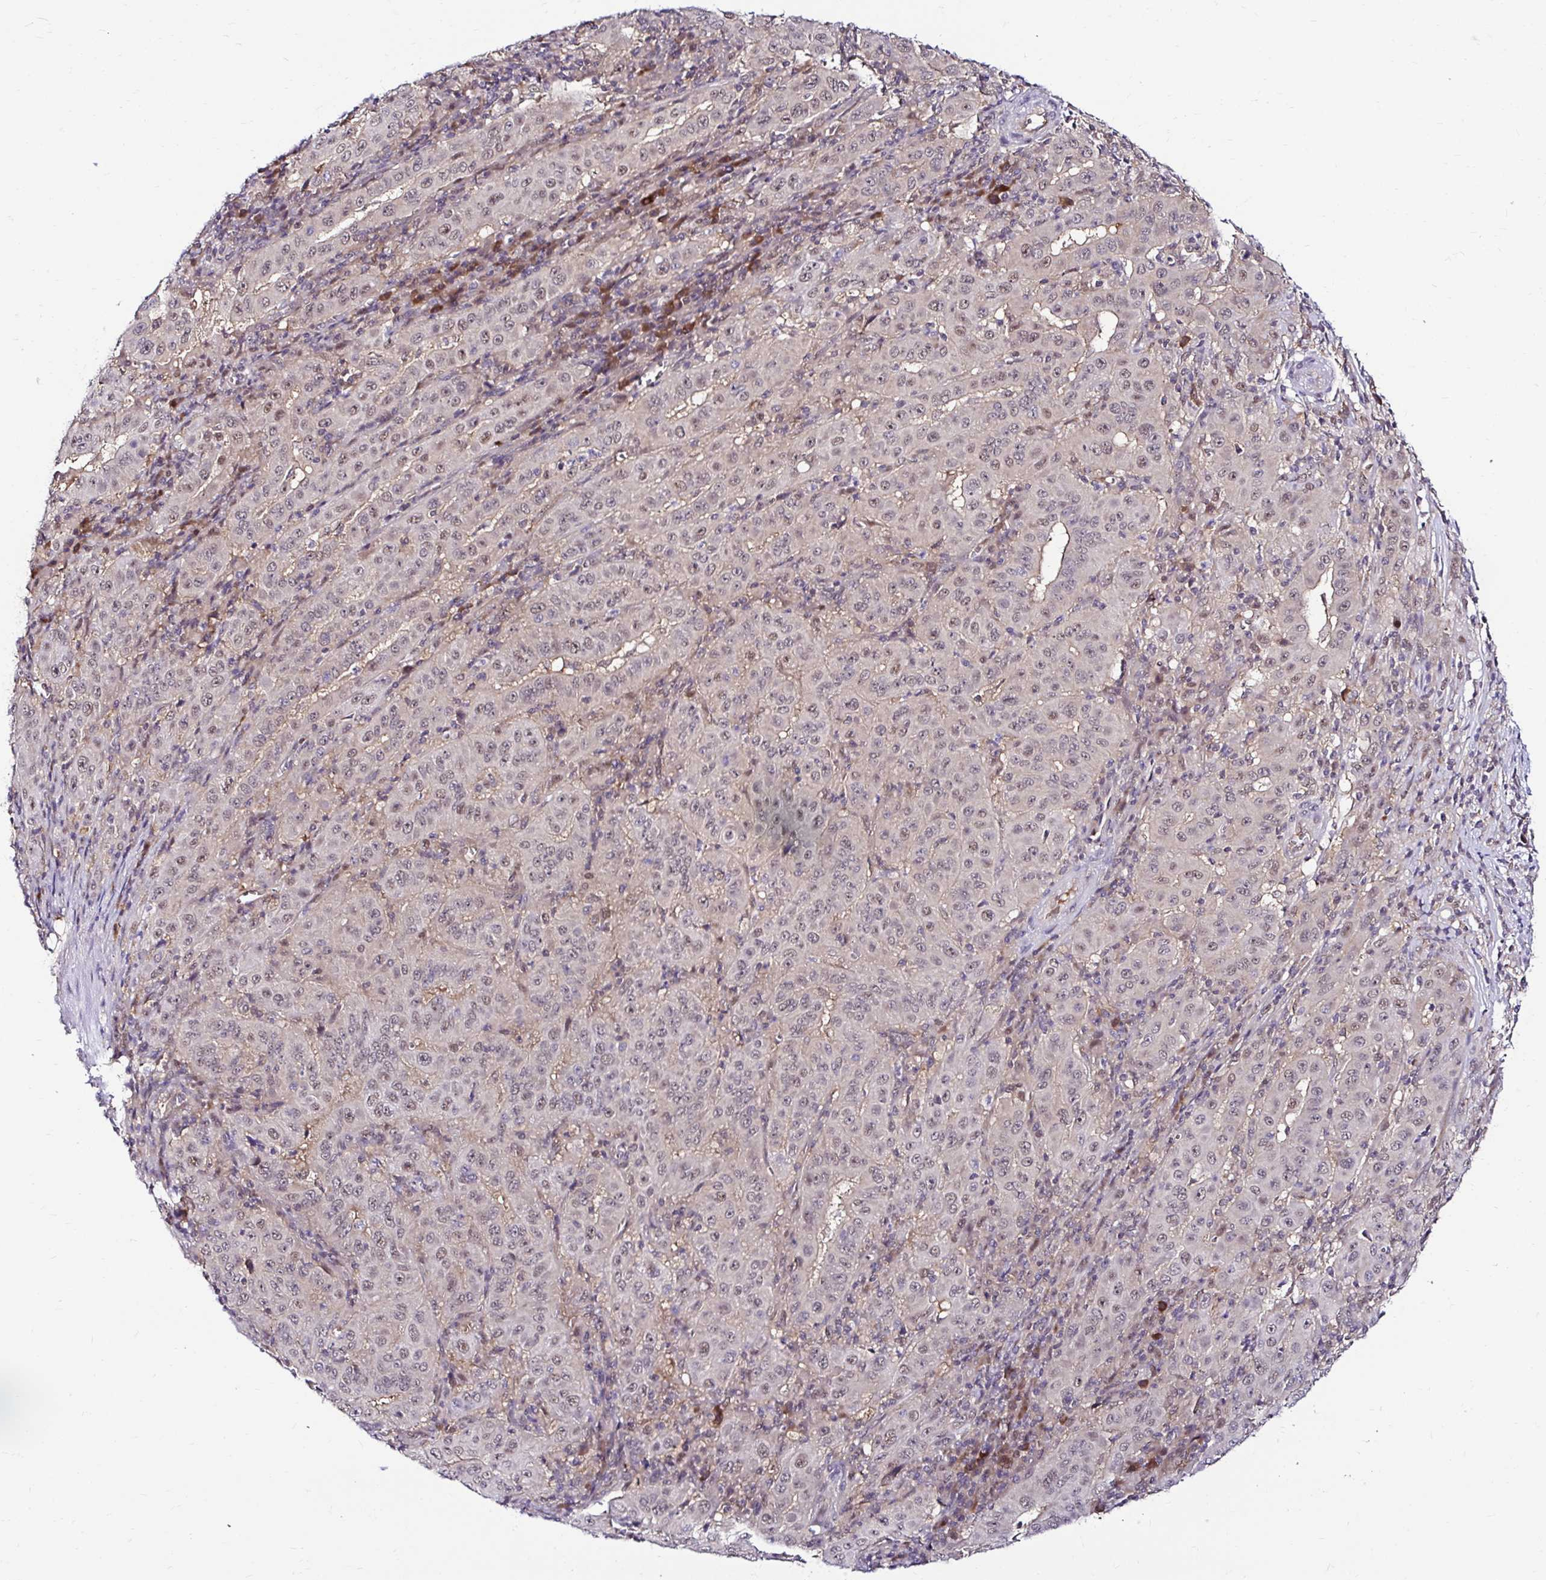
{"staining": {"intensity": "weak", "quantity": "25%-75%", "location": "nuclear"}, "tissue": "pancreatic cancer", "cell_type": "Tumor cells", "image_type": "cancer", "snomed": [{"axis": "morphology", "description": "Adenocarcinoma, NOS"}, {"axis": "topography", "description": "Pancreas"}], "caption": "Protein staining reveals weak nuclear positivity in approximately 25%-75% of tumor cells in pancreatic cancer.", "gene": "PSMD3", "patient": {"sex": "male", "age": 63}}